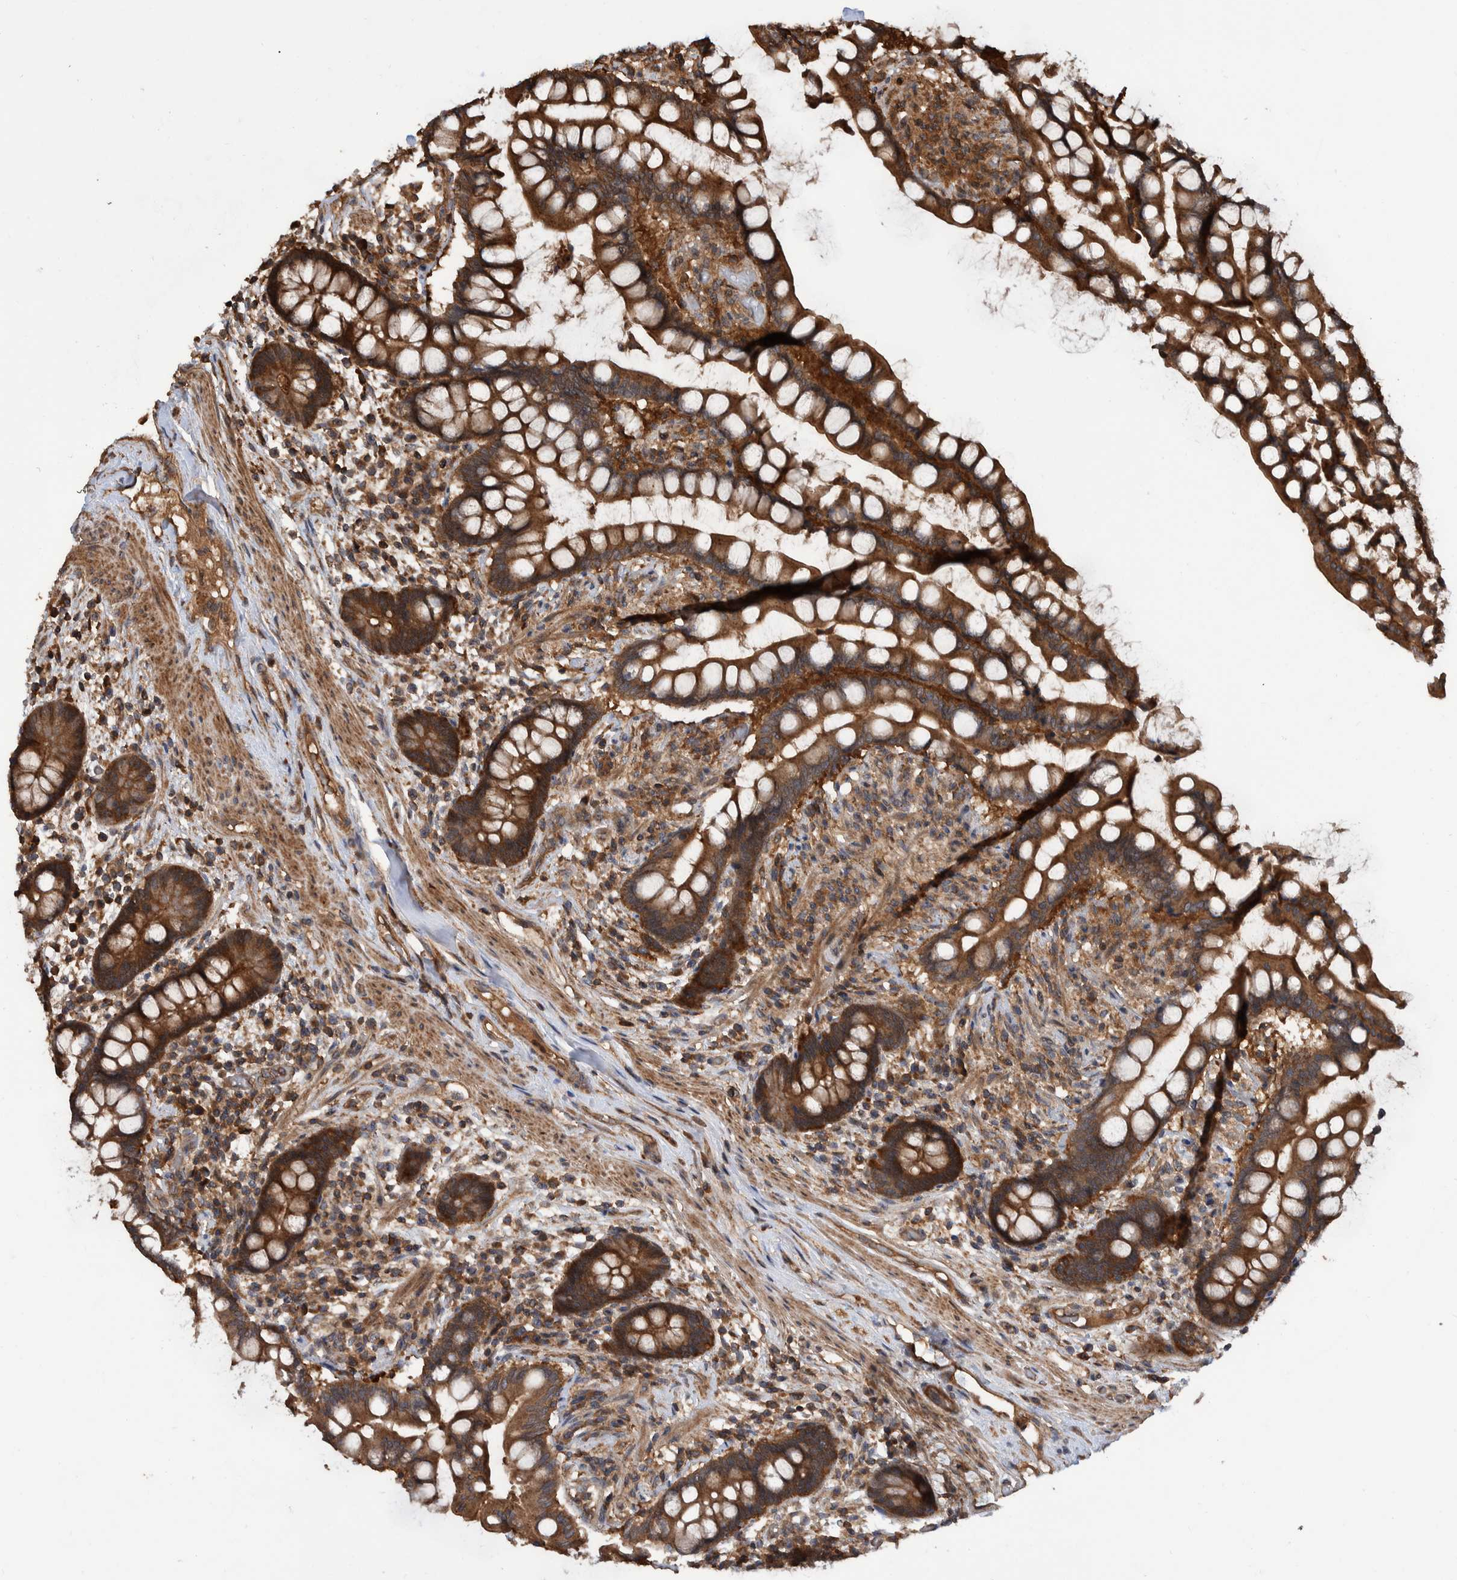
{"staining": {"intensity": "moderate", "quantity": ">75%", "location": "cytoplasmic/membranous"}, "tissue": "colon", "cell_type": "Endothelial cells", "image_type": "normal", "snomed": [{"axis": "morphology", "description": "Normal tissue, NOS"}, {"axis": "topography", "description": "Colon"}], "caption": "Benign colon reveals moderate cytoplasmic/membranous positivity in about >75% of endothelial cells, visualized by immunohistochemistry. (DAB = brown stain, brightfield microscopy at high magnification).", "gene": "VBP1", "patient": {"sex": "male", "age": 73}}